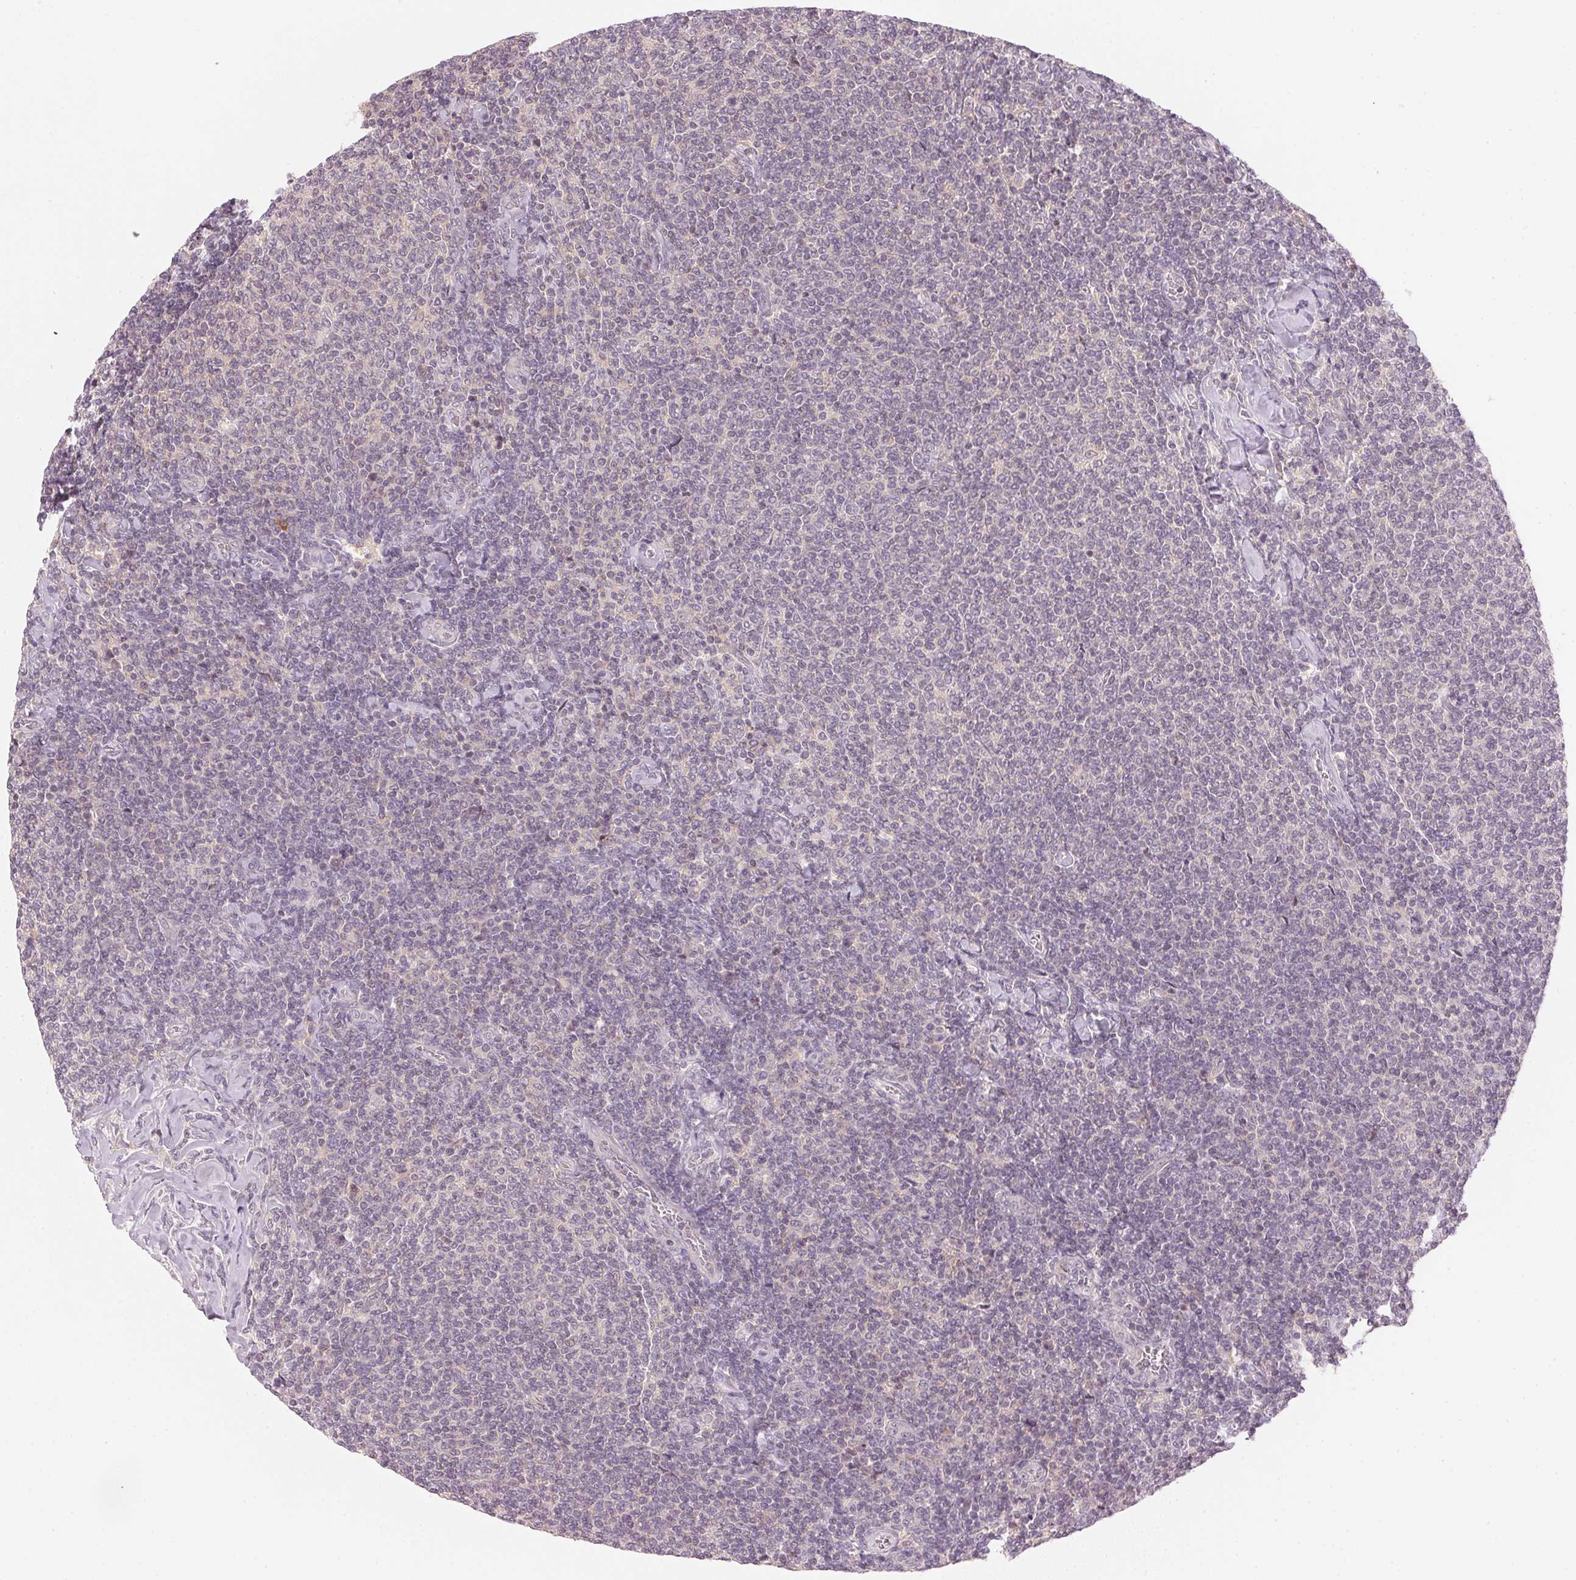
{"staining": {"intensity": "negative", "quantity": "none", "location": "none"}, "tissue": "lymphoma", "cell_type": "Tumor cells", "image_type": "cancer", "snomed": [{"axis": "morphology", "description": "Malignant lymphoma, non-Hodgkin's type, Low grade"}, {"axis": "topography", "description": "Lymph node"}], "caption": "An image of lymphoma stained for a protein demonstrates no brown staining in tumor cells. (Stains: DAB IHC with hematoxylin counter stain, Microscopy: brightfield microscopy at high magnification).", "gene": "KPRP", "patient": {"sex": "male", "age": 52}}